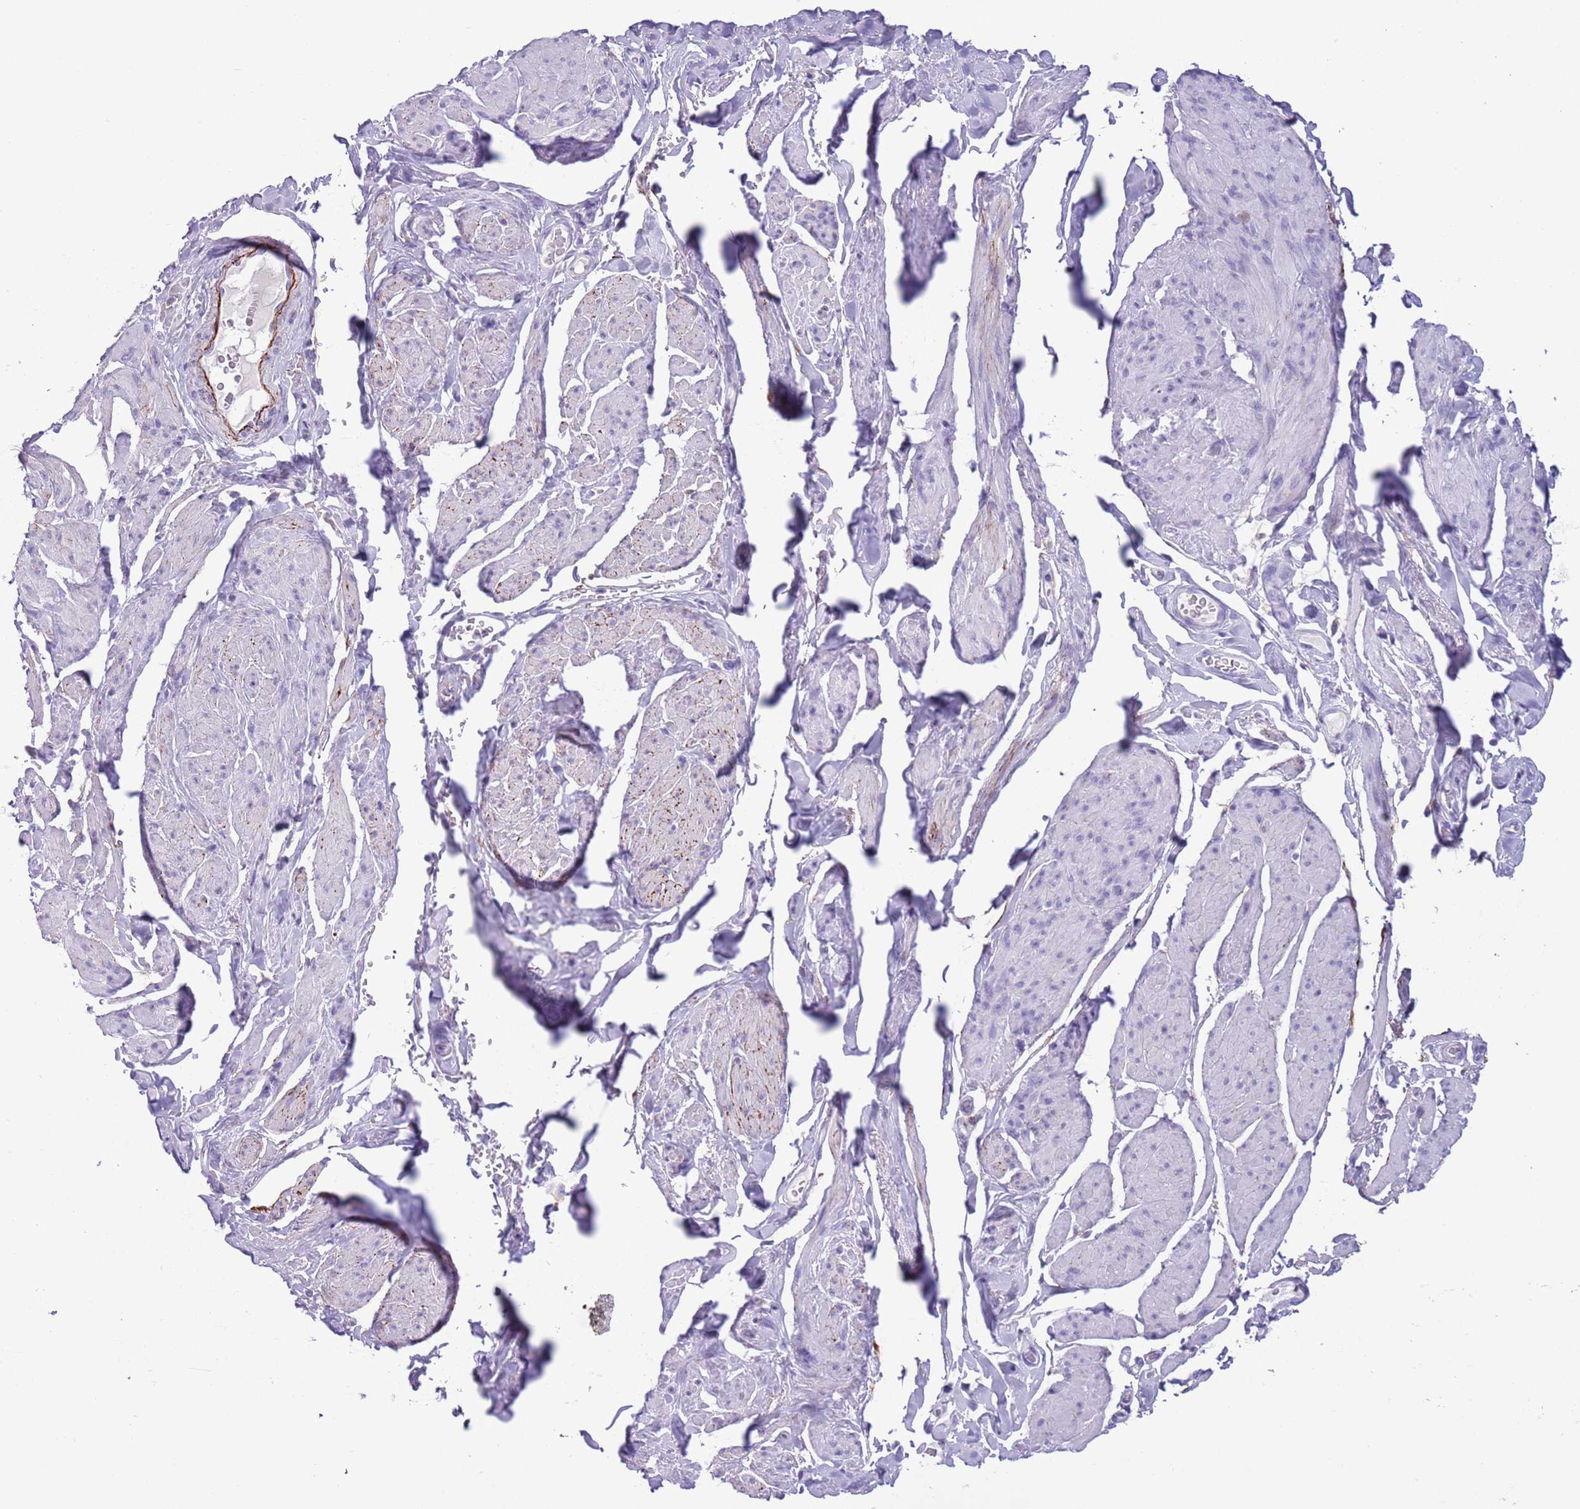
{"staining": {"intensity": "negative", "quantity": "none", "location": "none"}, "tissue": "smooth muscle", "cell_type": "Smooth muscle cells", "image_type": "normal", "snomed": [{"axis": "morphology", "description": "Normal tissue, NOS"}, {"axis": "topography", "description": "Smooth muscle"}, {"axis": "topography", "description": "Peripheral nerve tissue"}], "caption": "Immunohistochemistry (IHC) photomicrograph of benign smooth muscle stained for a protein (brown), which shows no positivity in smooth muscle cells. (Brightfield microscopy of DAB (3,3'-diaminobenzidine) immunohistochemistry at high magnification).", "gene": "PFKFB2", "patient": {"sex": "male", "age": 69}}